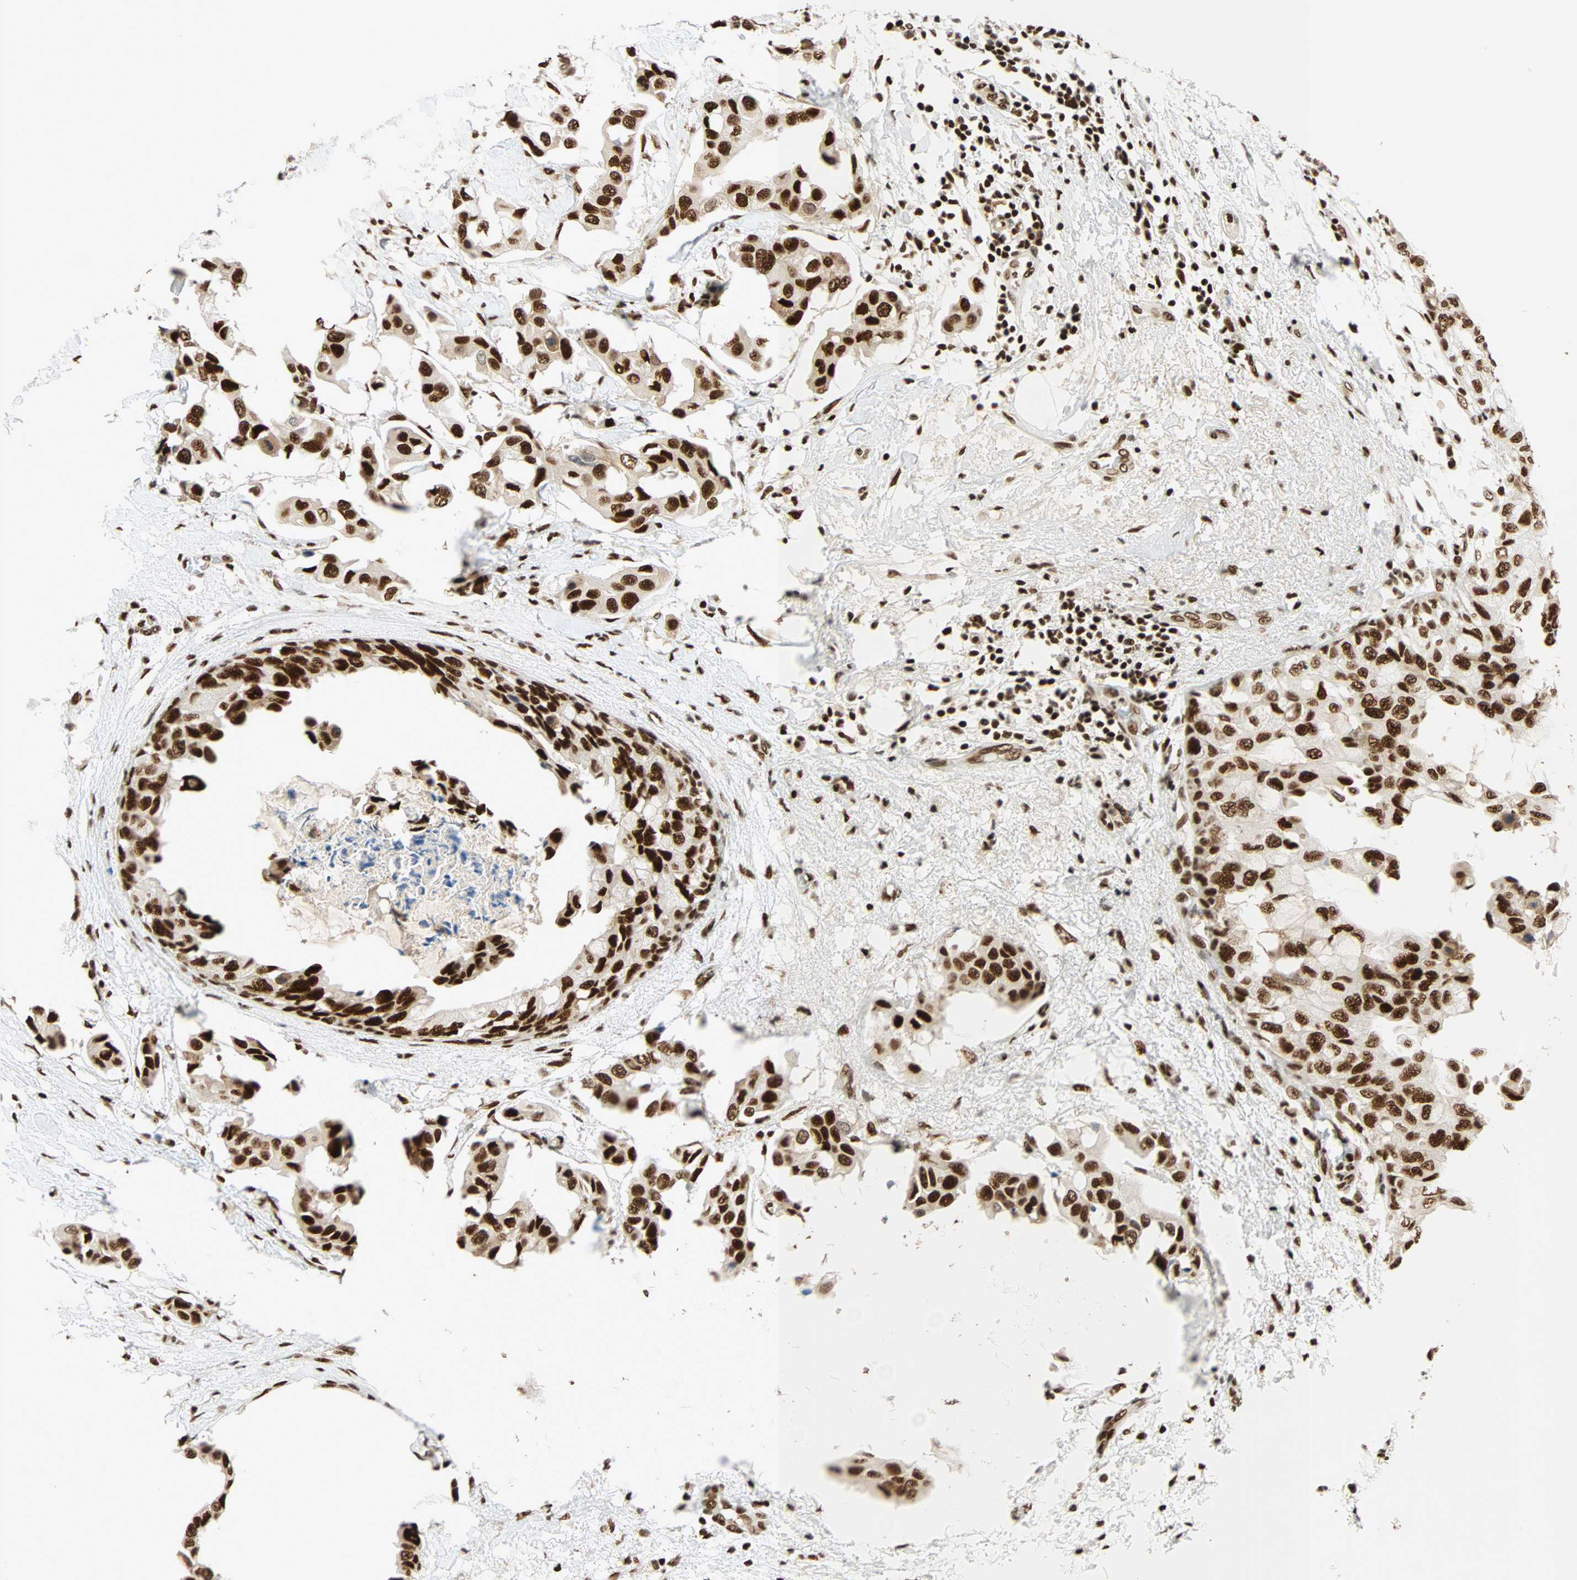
{"staining": {"intensity": "strong", "quantity": ">75%", "location": "nuclear"}, "tissue": "breast cancer", "cell_type": "Tumor cells", "image_type": "cancer", "snomed": [{"axis": "morphology", "description": "Duct carcinoma"}, {"axis": "topography", "description": "Breast"}], "caption": "IHC (DAB (3,3'-diaminobenzidine)) staining of human breast cancer (infiltrating ductal carcinoma) reveals strong nuclear protein staining in about >75% of tumor cells. IHC stains the protein of interest in brown and the nuclei are stained blue.", "gene": "CDK12", "patient": {"sex": "female", "age": 40}}